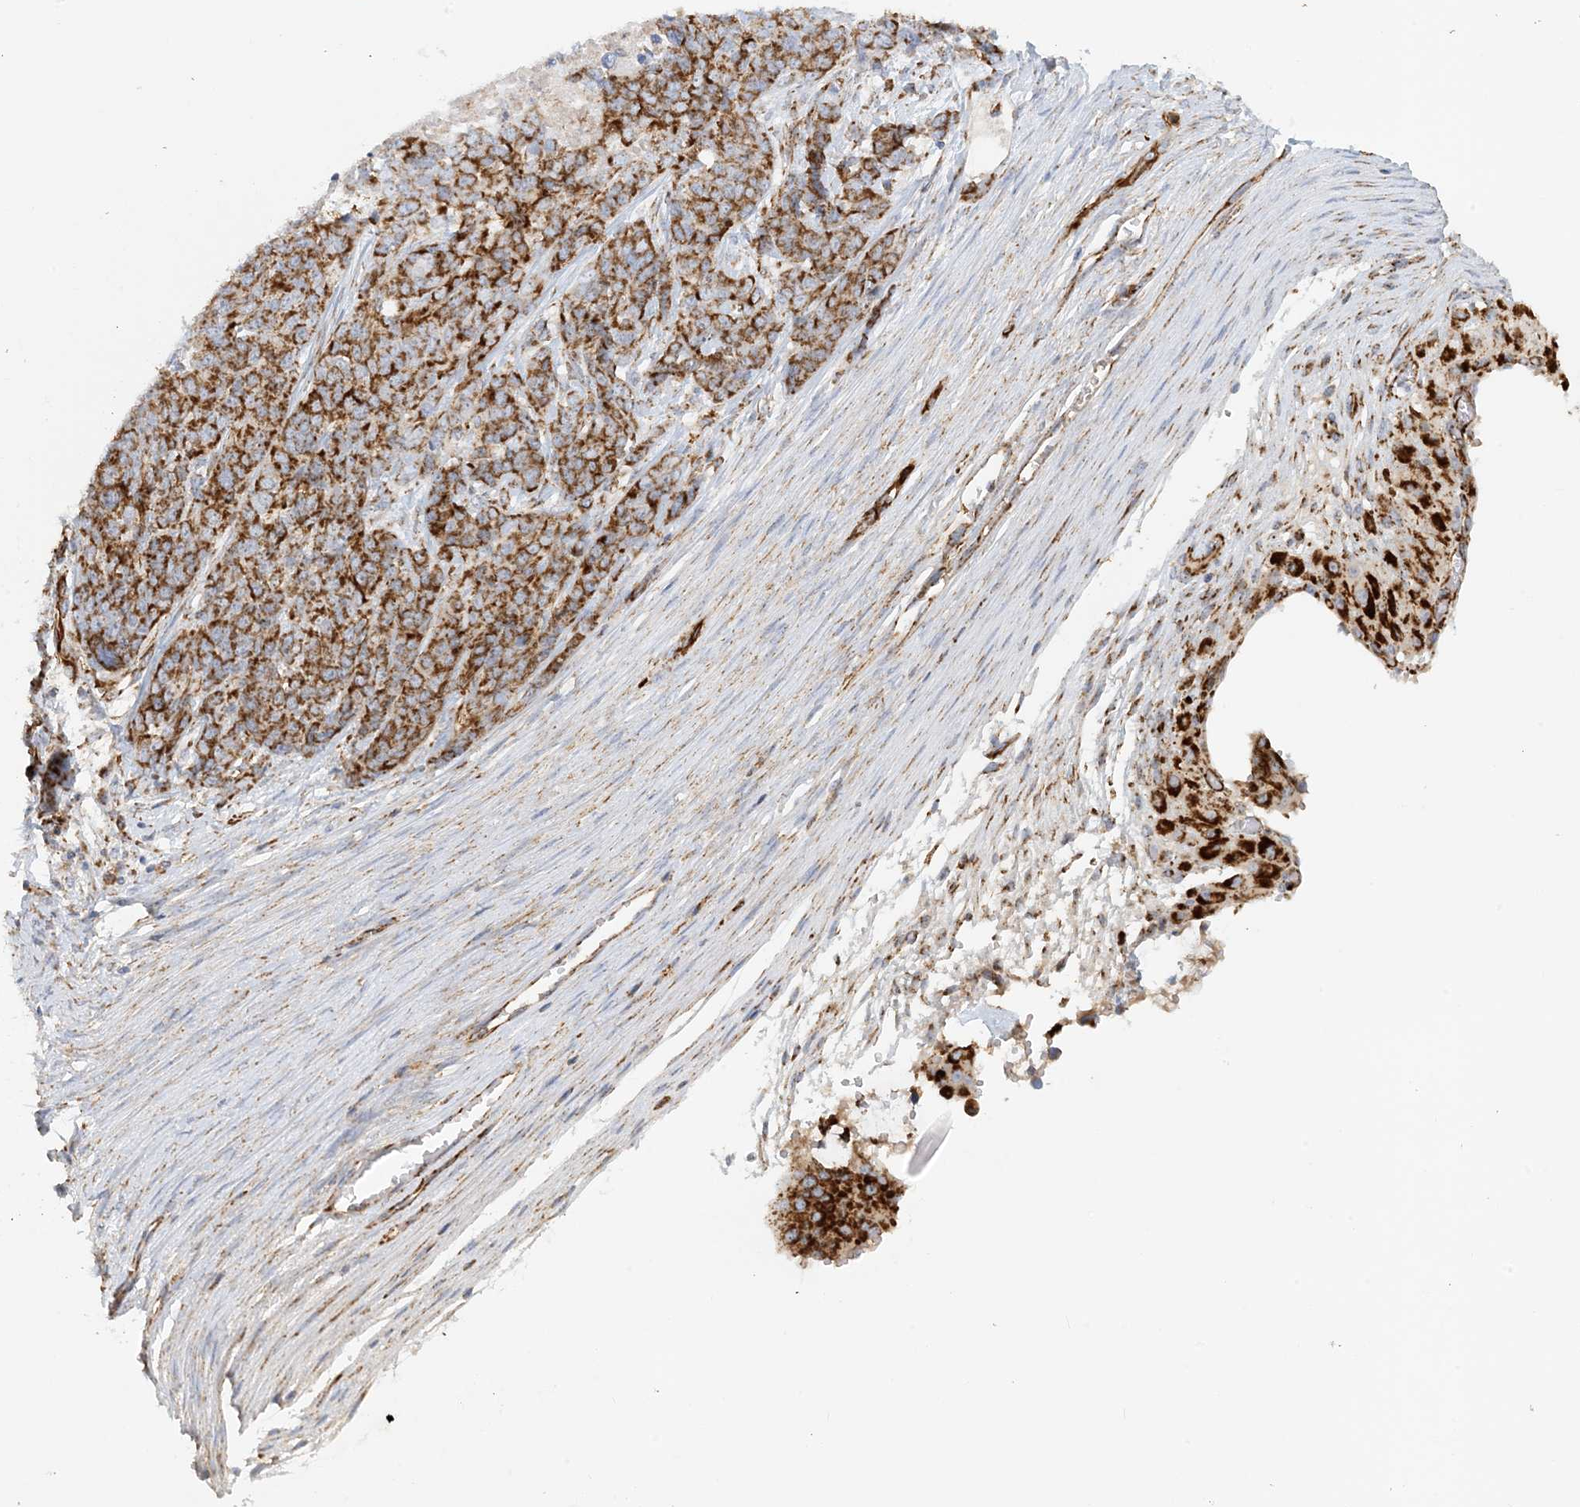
{"staining": {"intensity": "strong", "quantity": ">75%", "location": "cytoplasmic/membranous"}, "tissue": "ovarian cancer", "cell_type": "Tumor cells", "image_type": "cancer", "snomed": [{"axis": "morphology", "description": "Cystadenocarcinoma, serous, NOS"}, {"axis": "topography", "description": "Ovary"}], "caption": "Immunohistochemical staining of ovarian cancer demonstrates high levels of strong cytoplasmic/membranous protein expression in approximately >75% of tumor cells.", "gene": "COA3", "patient": {"sex": "female", "age": 44}}